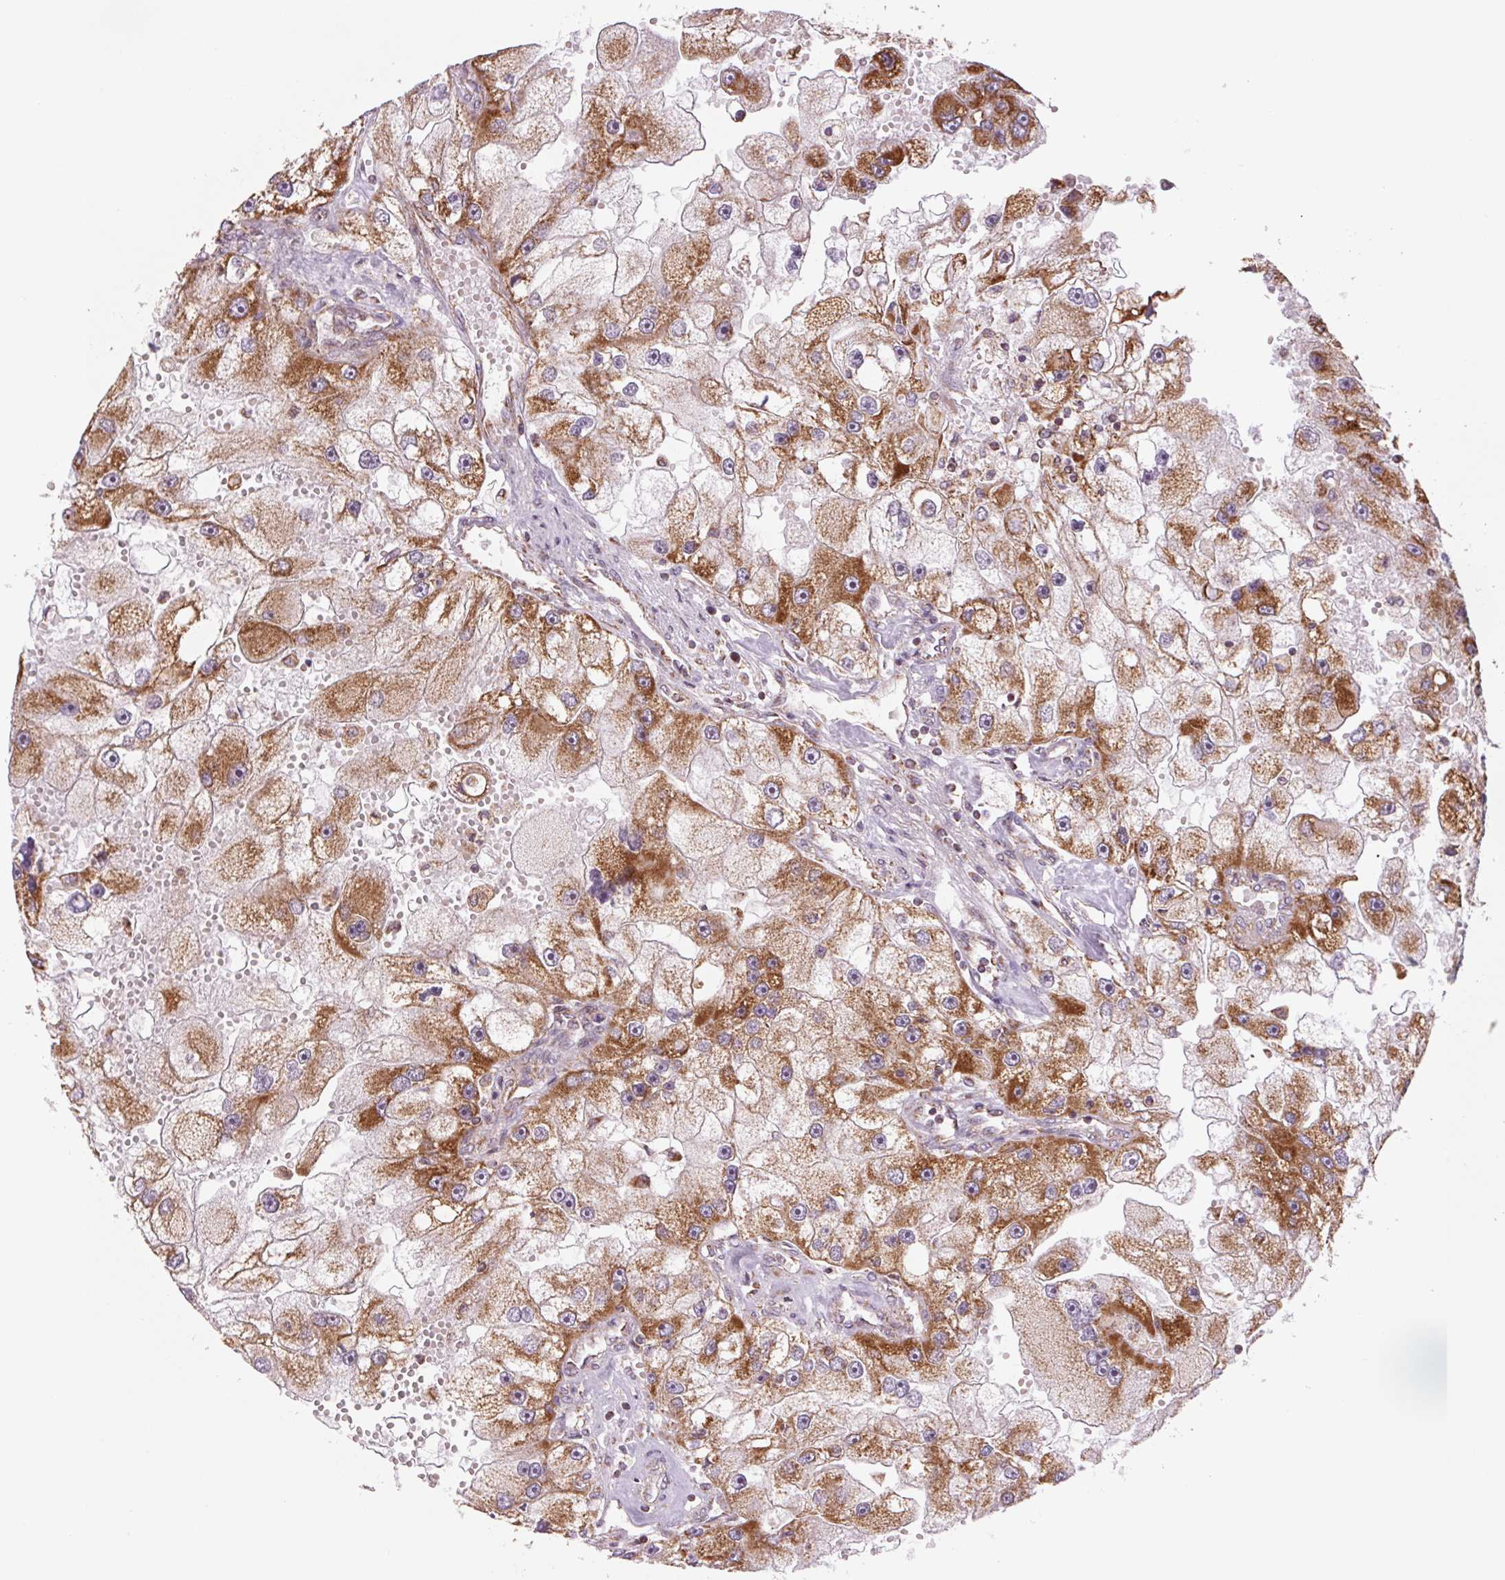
{"staining": {"intensity": "moderate", "quantity": ">75%", "location": "cytoplasmic/membranous"}, "tissue": "renal cancer", "cell_type": "Tumor cells", "image_type": "cancer", "snomed": [{"axis": "morphology", "description": "Adenocarcinoma, NOS"}, {"axis": "topography", "description": "Kidney"}], "caption": "Immunohistochemical staining of renal adenocarcinoma reveals medium levels of moderate cytoplasmic/membranous protein staining in approximately >75% of tumor cells. The protein of interest is stained brown, and the nuclei are stained in blue (DAB (3,3'-diaminobenzidine) IHC with brightfield microscopy, high magnification).", "gene": "MATCAP1", "patient": {"sex": "male", "age": 63}}